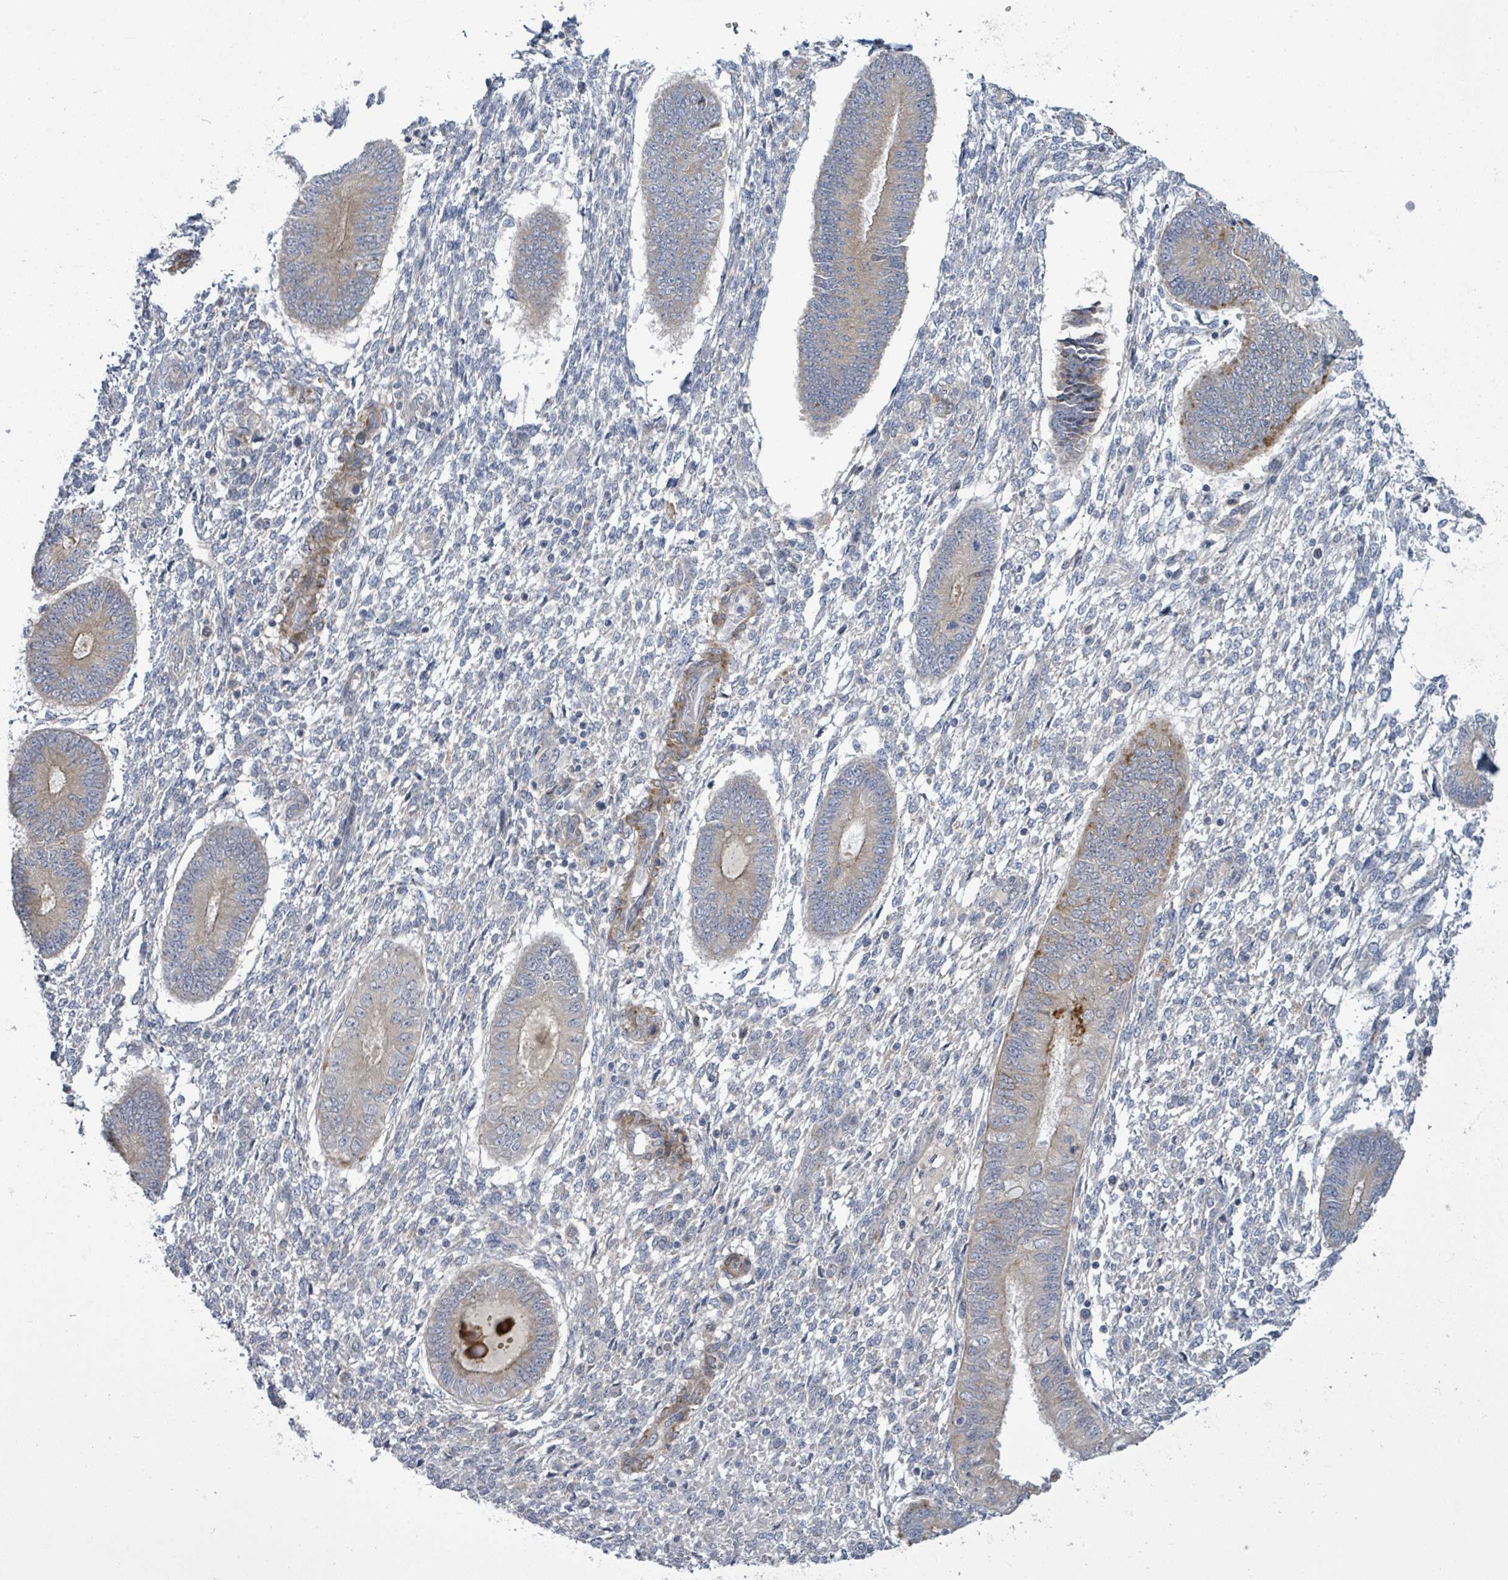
{"staining": {"intensity": "negative", "quantity": "none", "location": "none"}, "tissue": "endometrium", "cell_type": "Cells in endometrial stroma", "image_type": "normal", "snomed": [{"axis": "morphology", "description": "Normal tissue, NOS"}, {"axis": "topography", "description": "Endometrium"}], "caption": "Unremarkable endometrium was stained to show a protein in brown. There is no significant positivity in cells in endometrial stroma. (DAB (3,3'-diaminobenzidine) IHC with hematoxylin counter stain).", "gene": "SLIT3", "patient": {"sex": "female", "age": 49}}